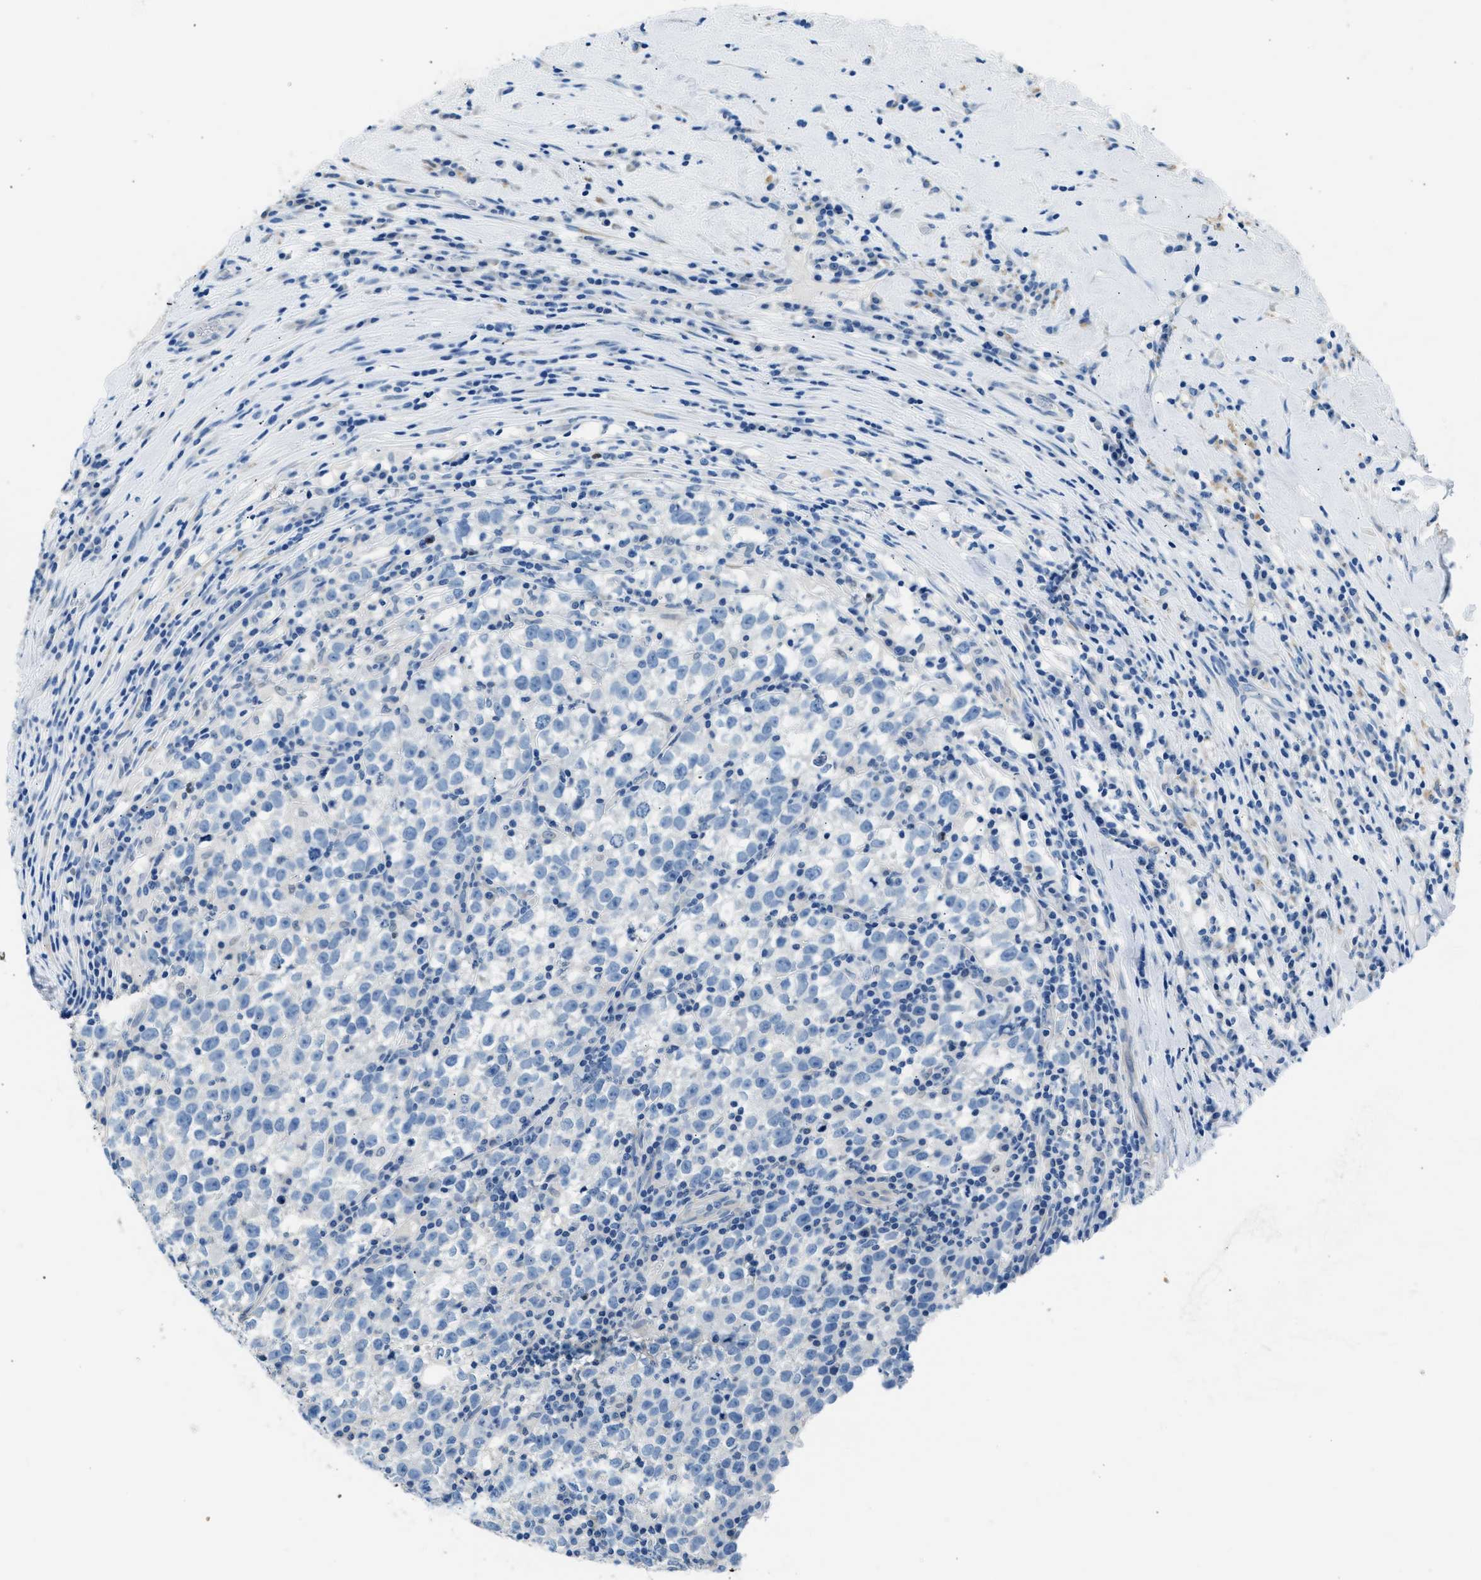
{"staining": {"intensity": "negative", "quantity": "none", "location": "none"}, "tissue": "testis cancer", "cell_type": "Tumor cells", "image_type": "cancer", "snomed": [{"axis": "morphology", "description": "Normal tissue, NOS"}, {"axis": "morphology", "description": "Seminoma, NOS"}, {"axis": "topography", "description": "Testis"}], "caption": "A high-resolution histopathology image shows IHC staining of testis cancer, which displays no significant staining in tumor cells.", "gene": "CLDN18", "patient": {"sex": "male", "age": 43}}